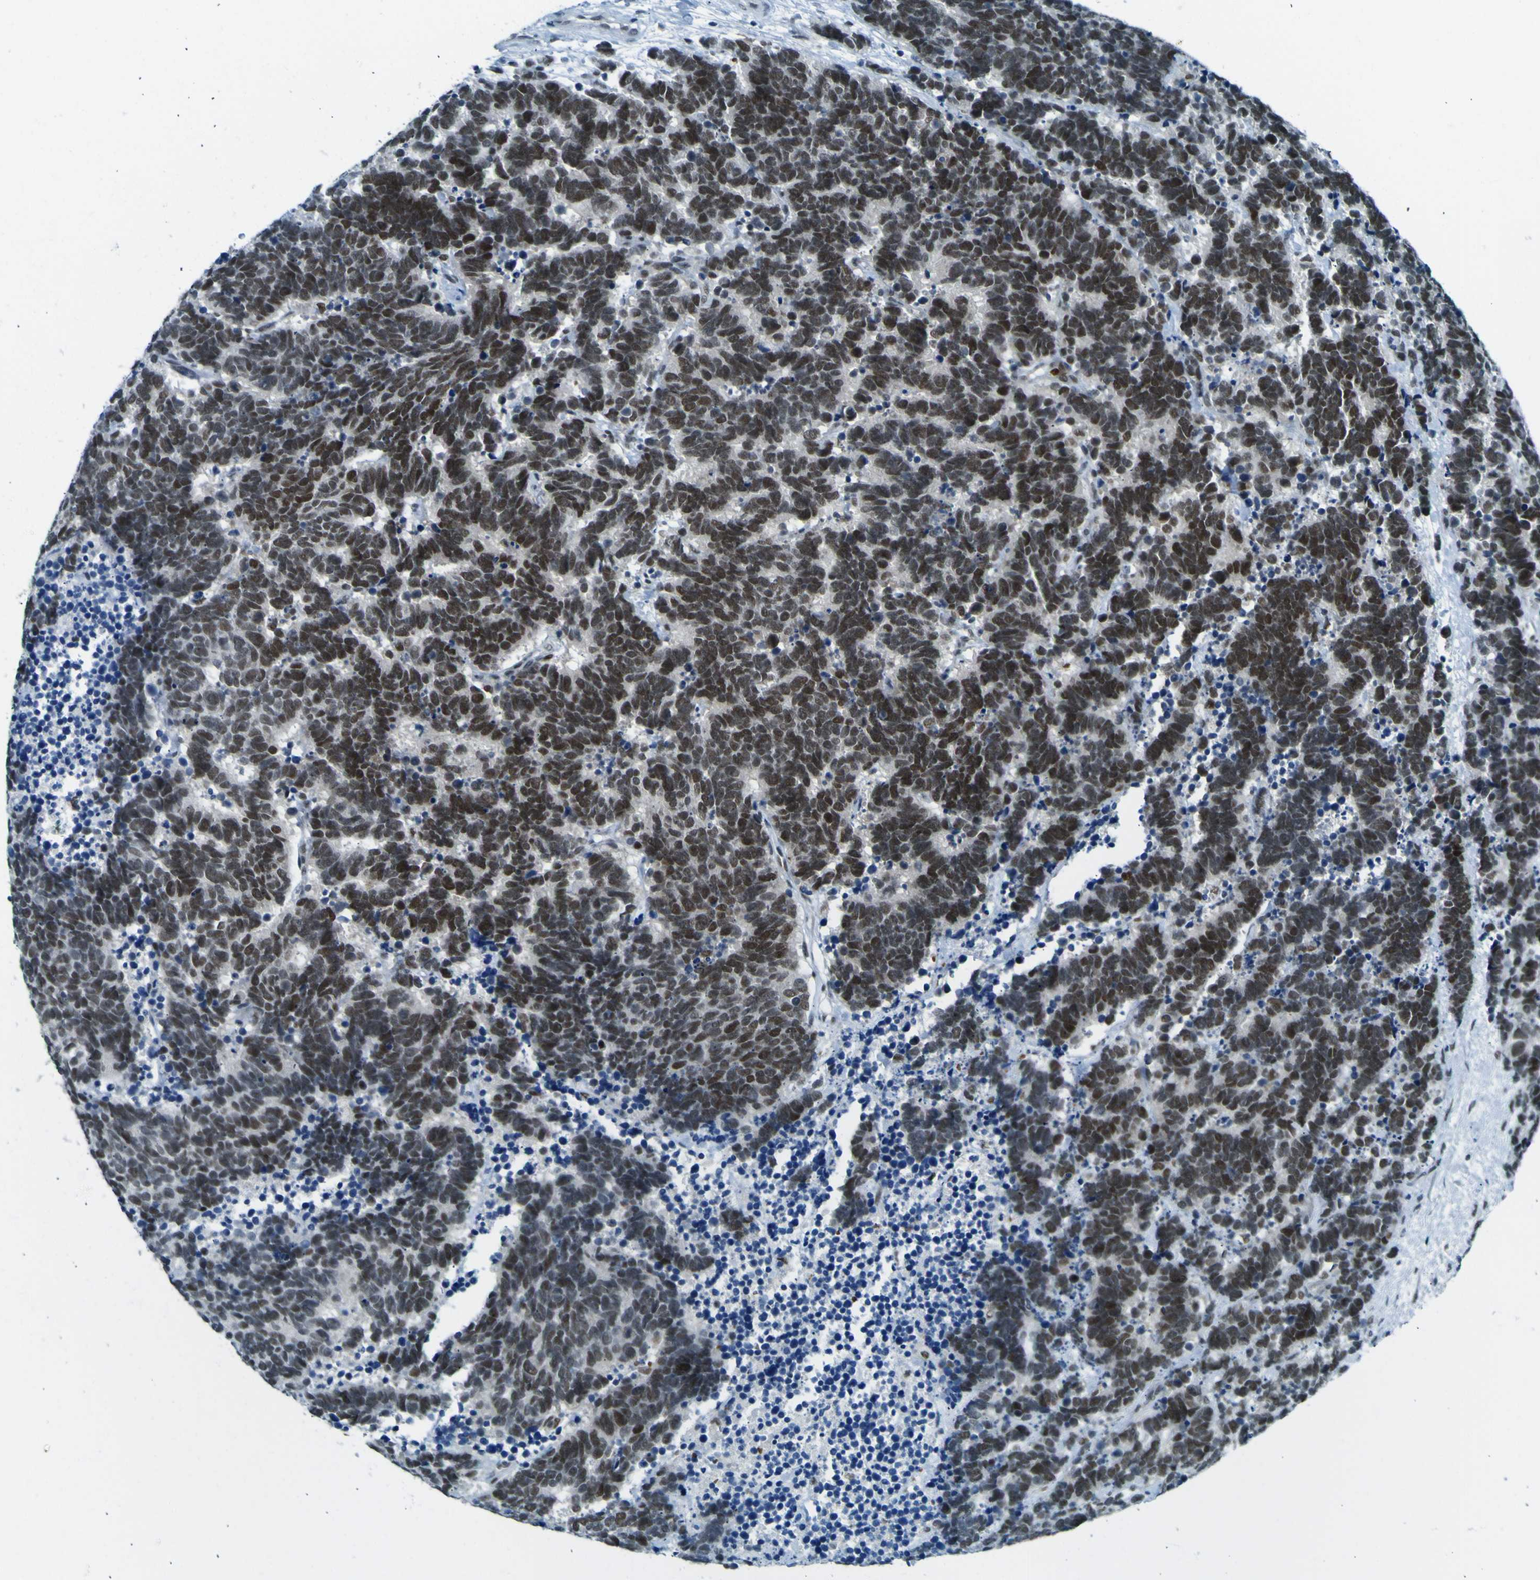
{"staining": {"intensity": "weak", "quantity": "25%-75%", "location": "nuclear"}, "tissue": "carcinoid", "cell_type": "Tumor cells", "image_type": "cancer", "snomed": [{"axis": "morphology", "description": "Carcinoma, NOS"}, {"axis": "morphology", "description": "Carcinoid, malignant, NOS"}, {"axis": "topography", "description": "Urinary bladder"}], "caption": "IHC of malignant carcinoid exhibits low levels of weak nuclear positivity in about 25%-75% of tumor cells. The staining was performed using DAB to visualize the protein expression in brown, while the nuclei were stained in blue with hematoxylin (Magnification: 20x).", "gene": "CEBPG", "patient": {"sex": "male", "age": 57}}